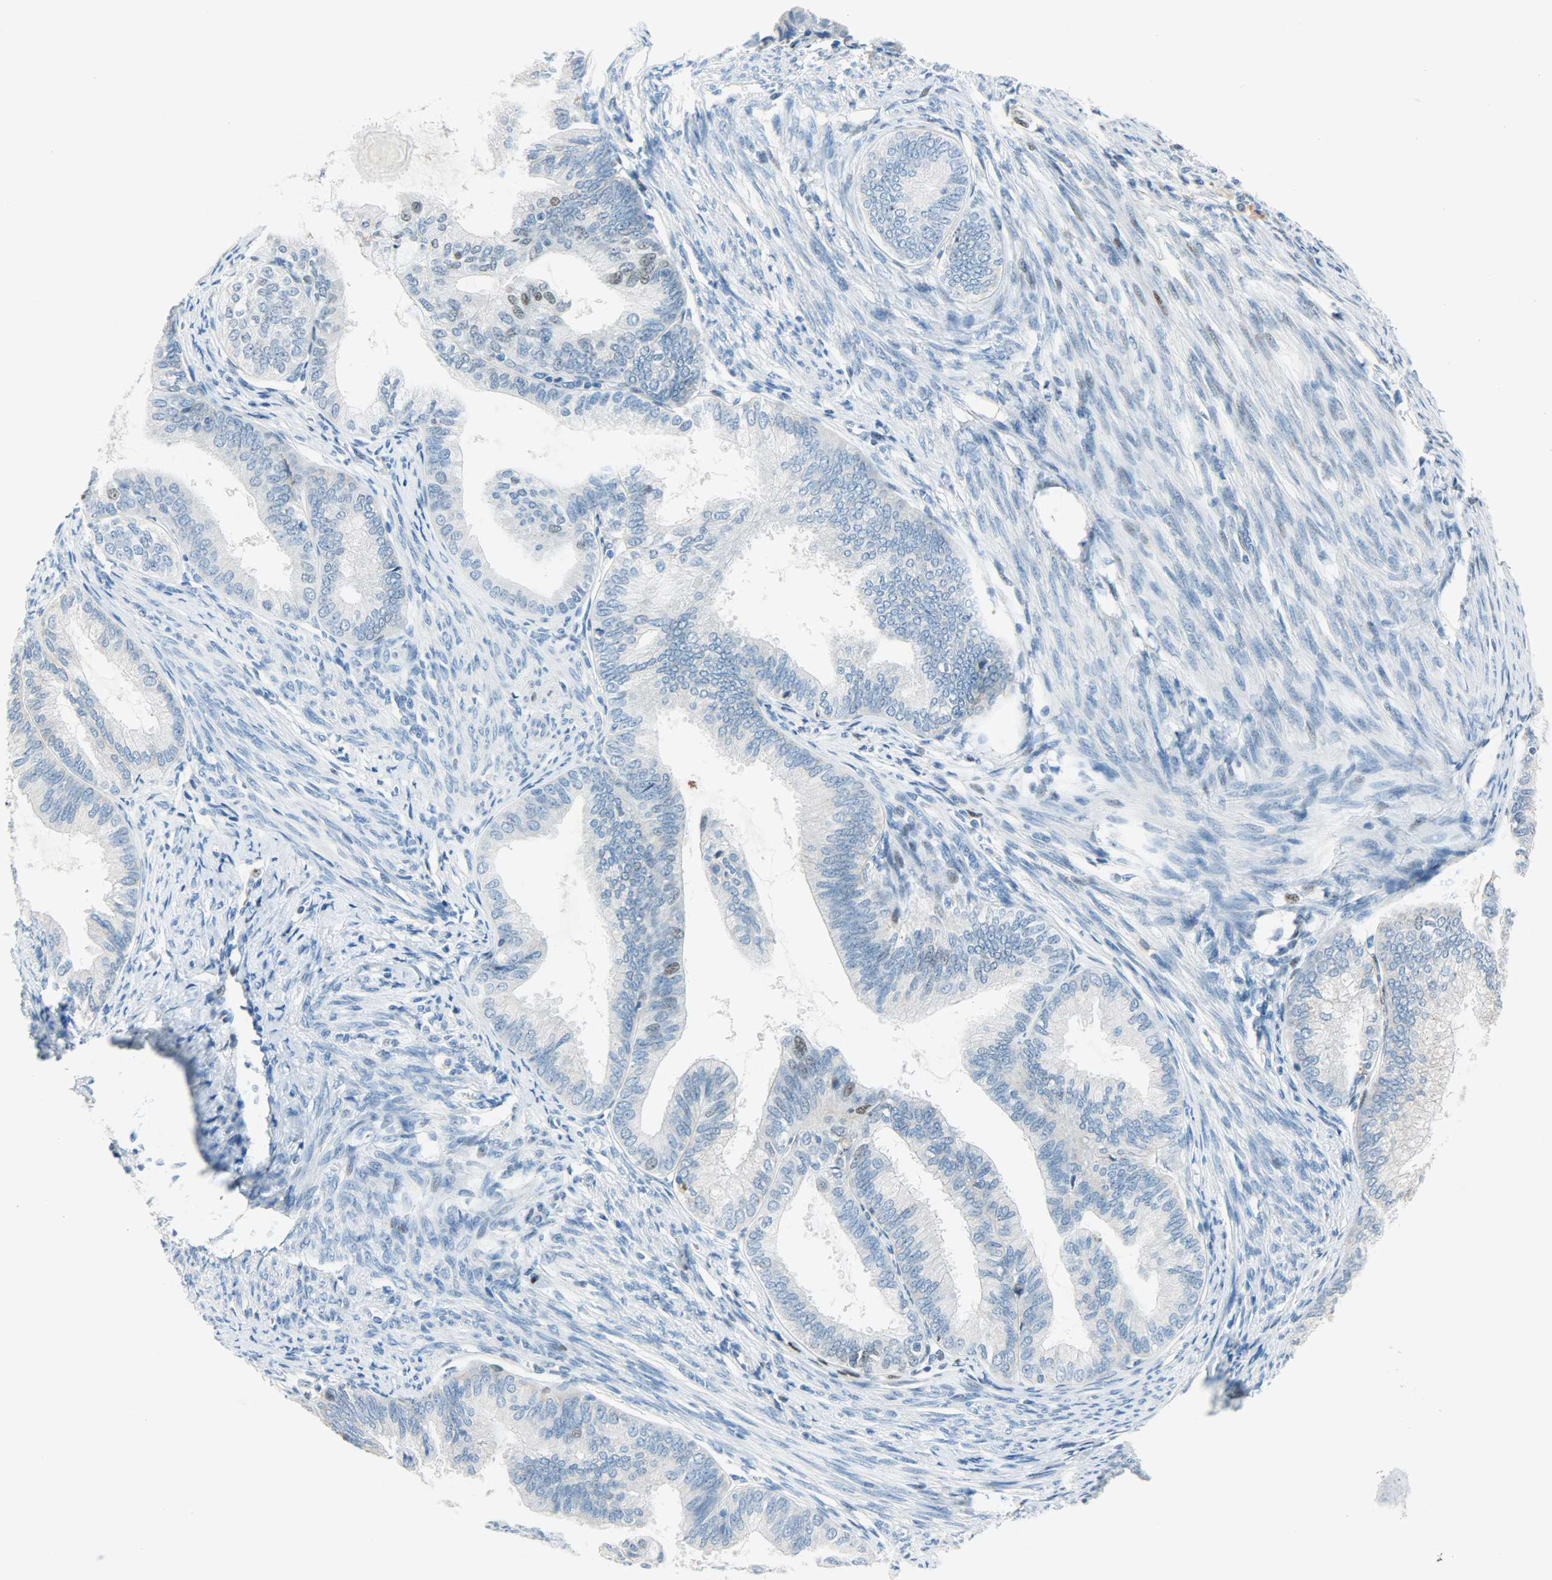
{"staining": {"intensity": "negative", "quantity": "none", "location": "none"}, "tissue": "endometrial cancer", "cell_type": "Tumor cells", "image_type": "cancer", "snomed": [{"axis": "morphology", "description": "Adenocarcinoma, NOS"}, {"axis": "topography", "description": "Endometrium"}], "caption": "Human adenocarcinoma (endometrial) stained for a protein using immunohistochemistry shows no positivity in tumor cells.", "gene": "JUNB", "patient": {"sex": "female", "age": 86}}